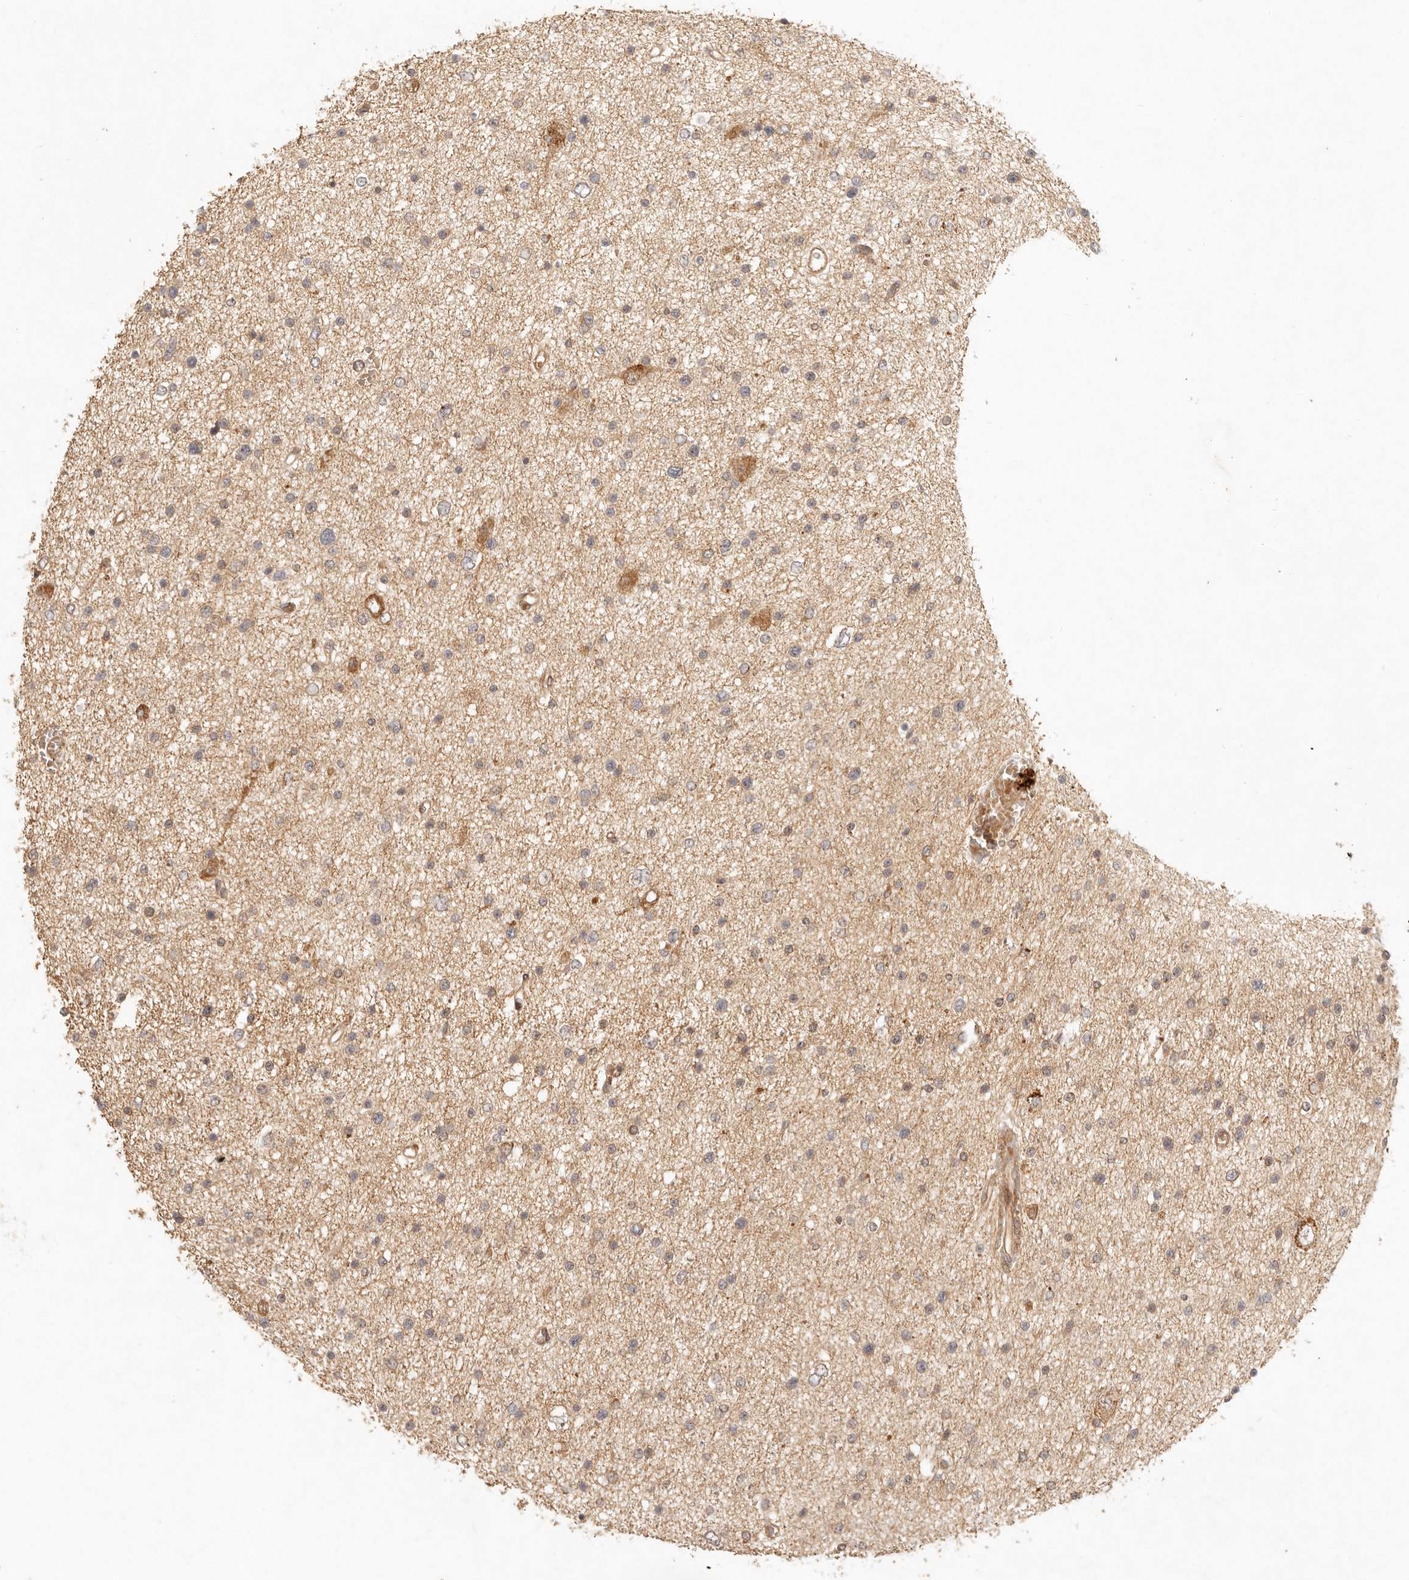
{"staining": {"intensity": "weak", "quantity": "<25%", "location": "cytoplasmic/membranous"}, "tissue": "glioma", "cell_type": "Tumor cells", "image_type": "cancer", "snomed": [{"axis": "morphology", "description": "Glioma, malignant, Low grade"}, {"axis": "topography", "description": "Brain"}], "caption": "IHC photomicrograph of human glioma stained for a protein (brown), which demonstrates no staining in tumor cells.", "gene": "ANKRD61", "patient": {"sex": "female", "age": 37}}